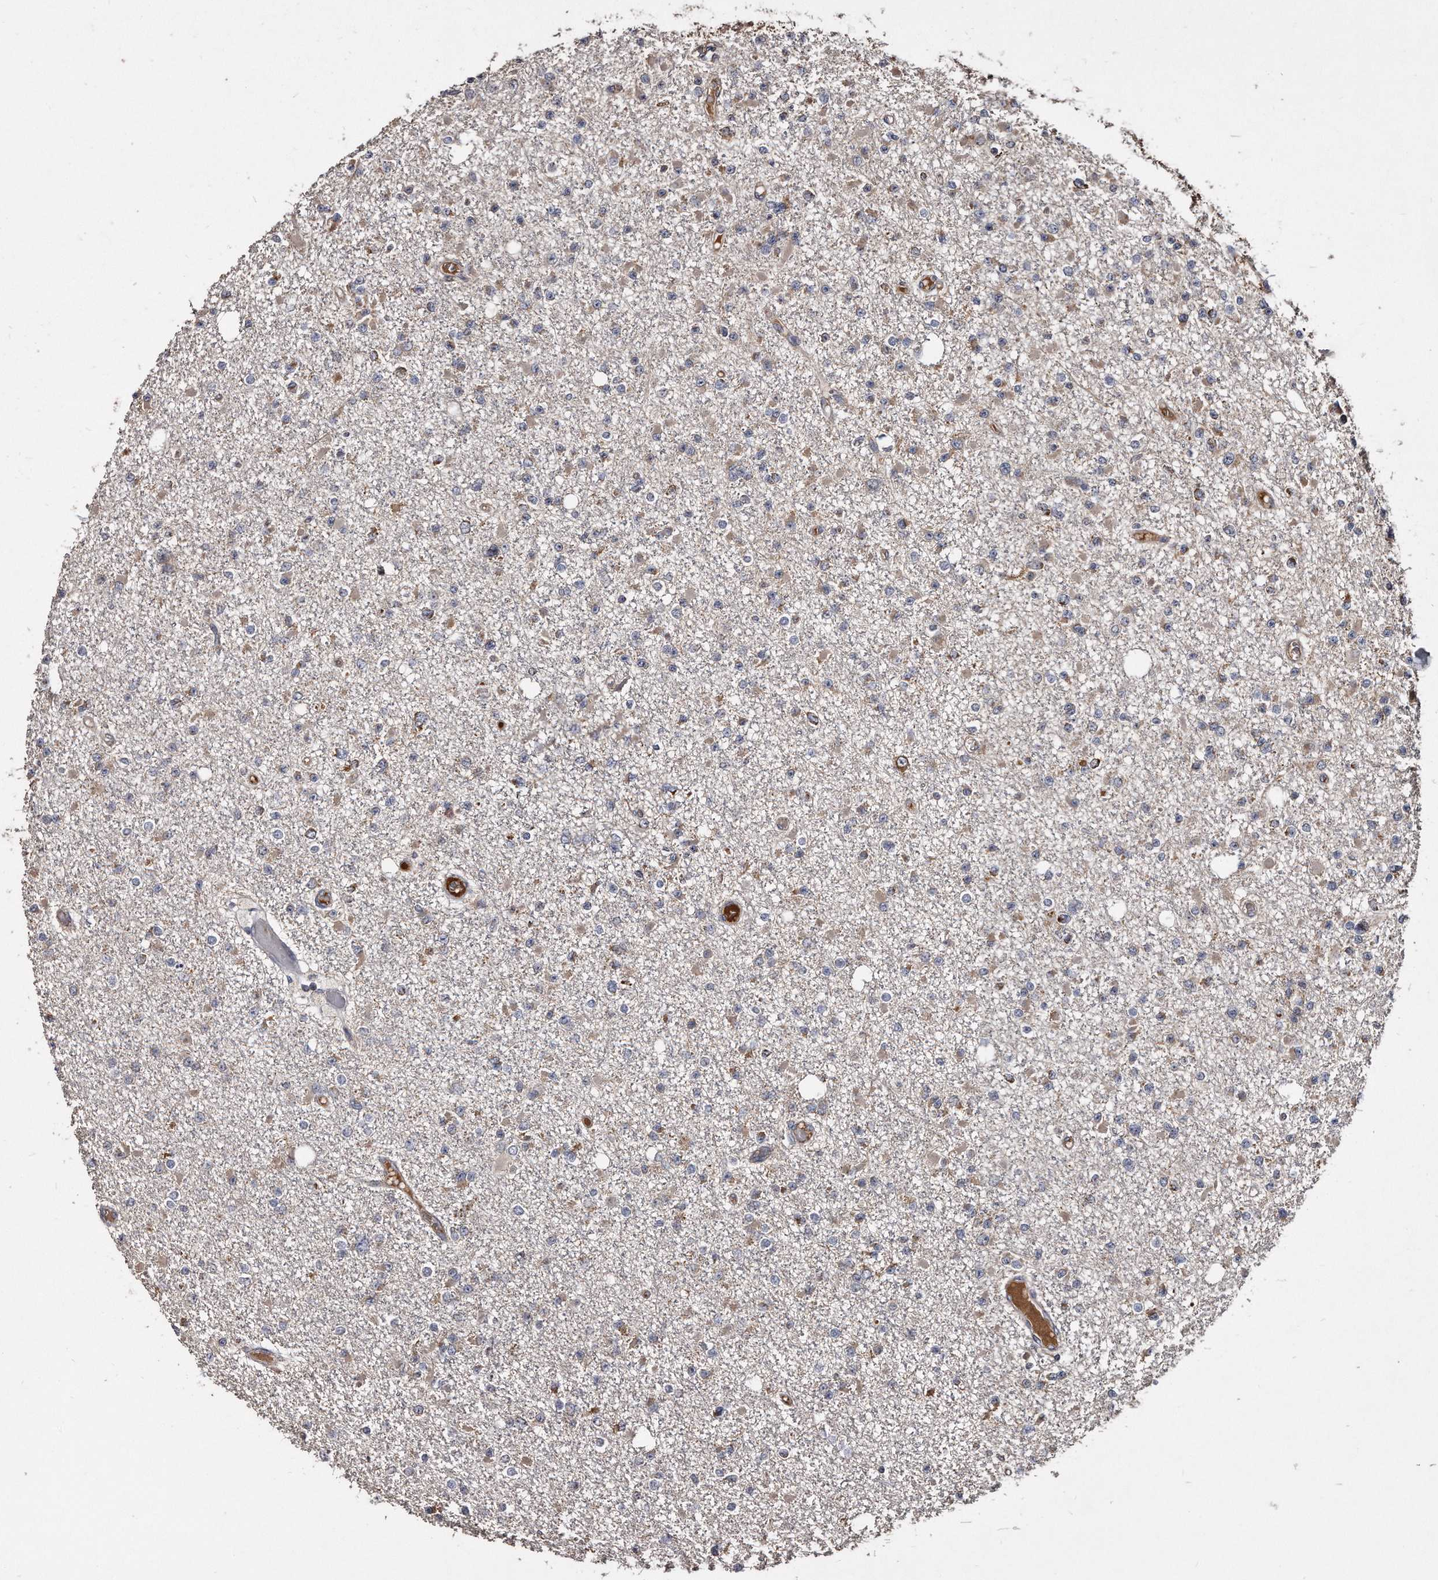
{"staining": {"intensity": "weak", "quantity": "<25%", "location": "cytoplasmic/membranous"}, "tissue": "glioma", "cell_type": "Tumor cells", "image_type": "cancer", "snomed": [{"axis": "morphology", "description": "Glioma, malignant, Low grade"}, {"axis": "topography", "description": "Brain"}], "caption": "A histopathology image of glioma stained for a protein demonstrates no brown staining in tumor cells.", "gene": "FAM136A", "patient": {"sex": "female", "age": 22}}